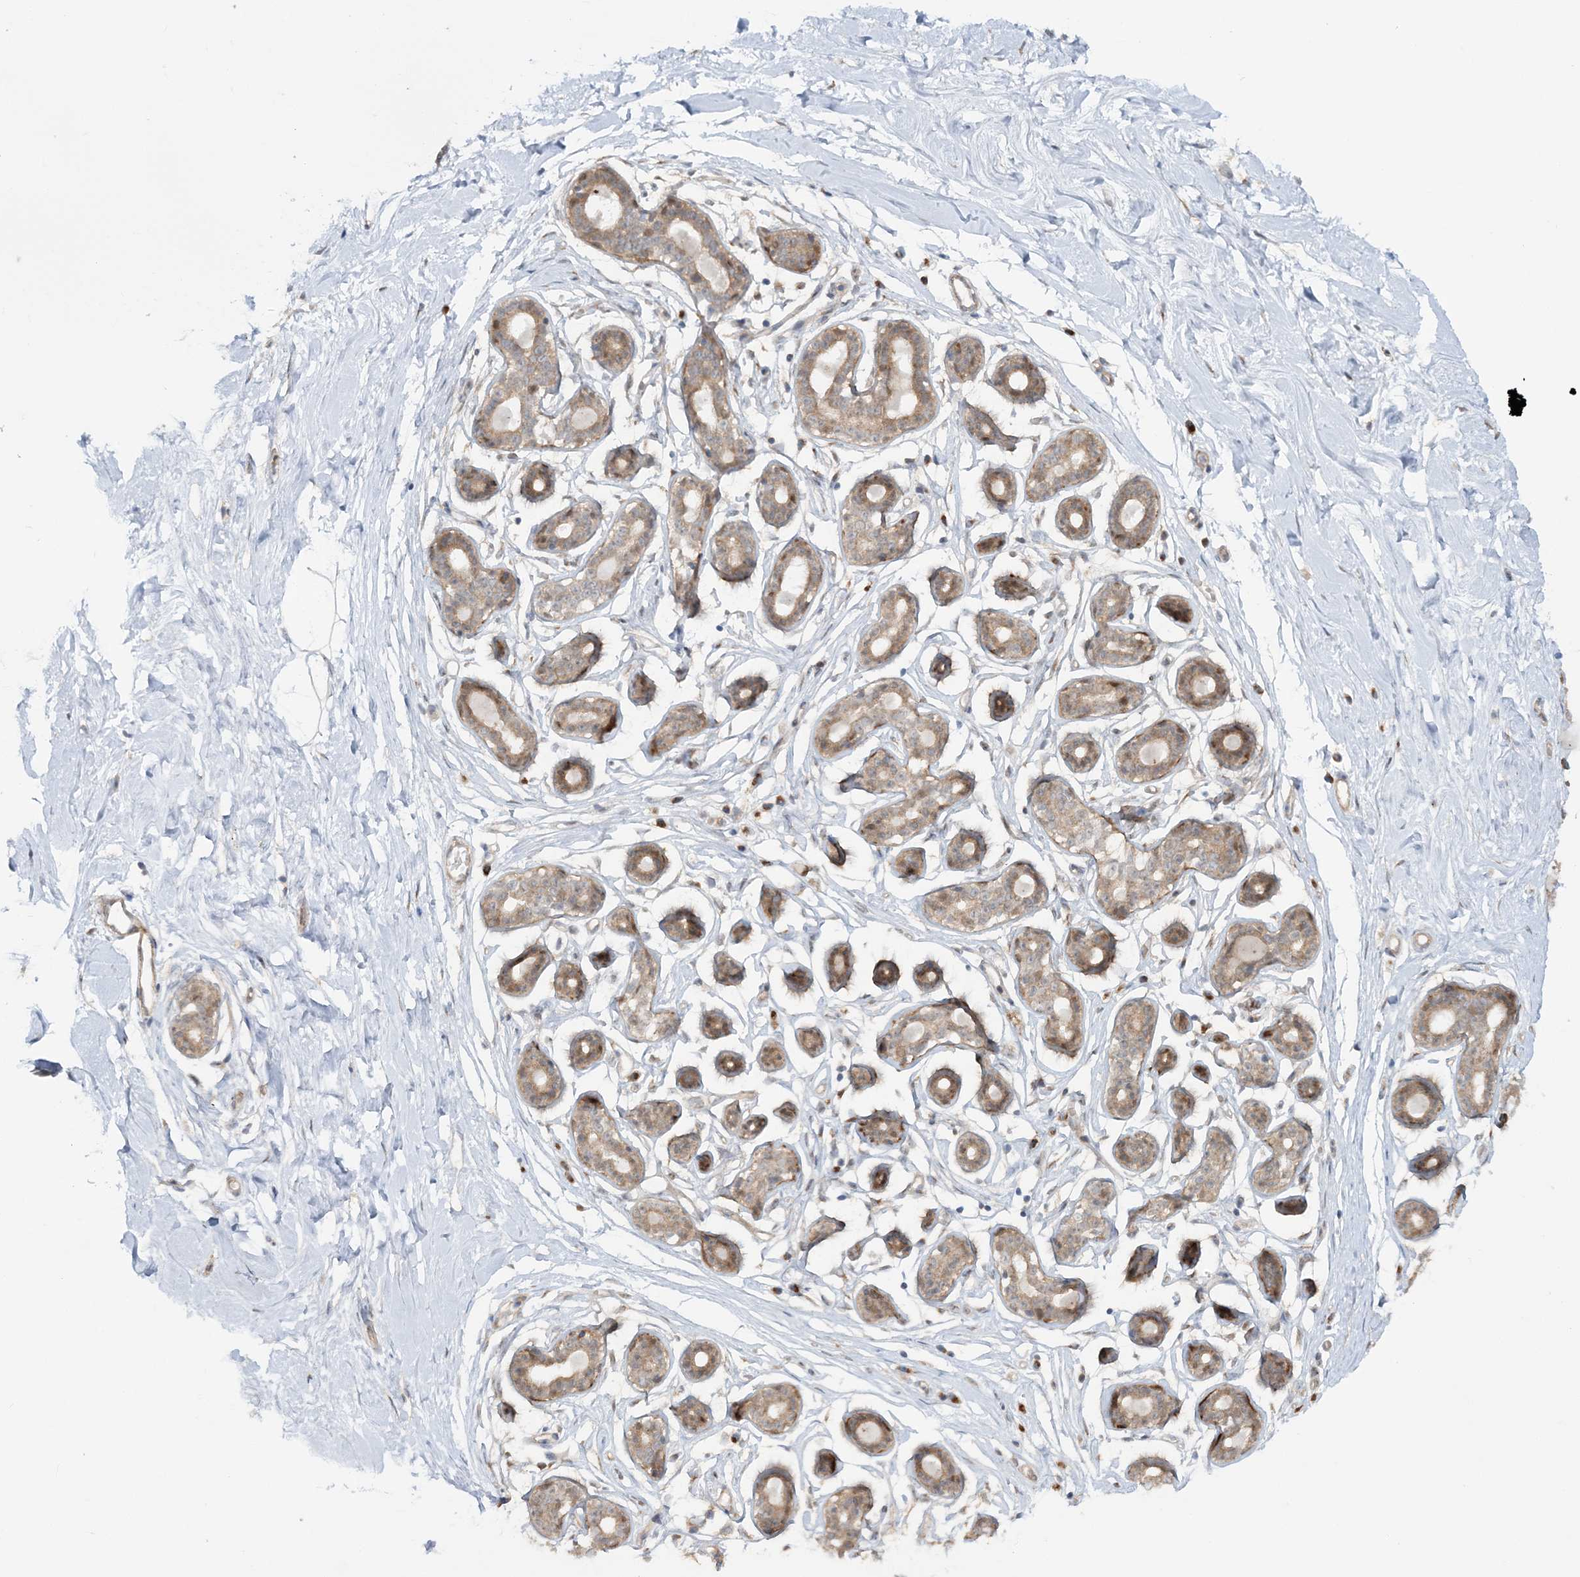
{"staining": {"intensity": "negative", "quantity": "none", "location": "none"}, "tissue": "breast", "cell_type": "Adipocytes", "image_type": "normal", "snomed": [{"axis": "morphology", "description": "Normal tissue, NOS"}, {"axis": "morphology", "description": "Adenoma, NOS"}, {"axis": "topography", "description": "Breast"}], "caption": "High magnification brightfield microscopy of benign breast stained with DAB (brown) and counterstained with hematoxylin (blue): adipocytes show no significant expression. (IHC, brightfield microscopy, high magnification).", "gene": "MOCS2", "patient": {"sex": "female", "age": 23}}